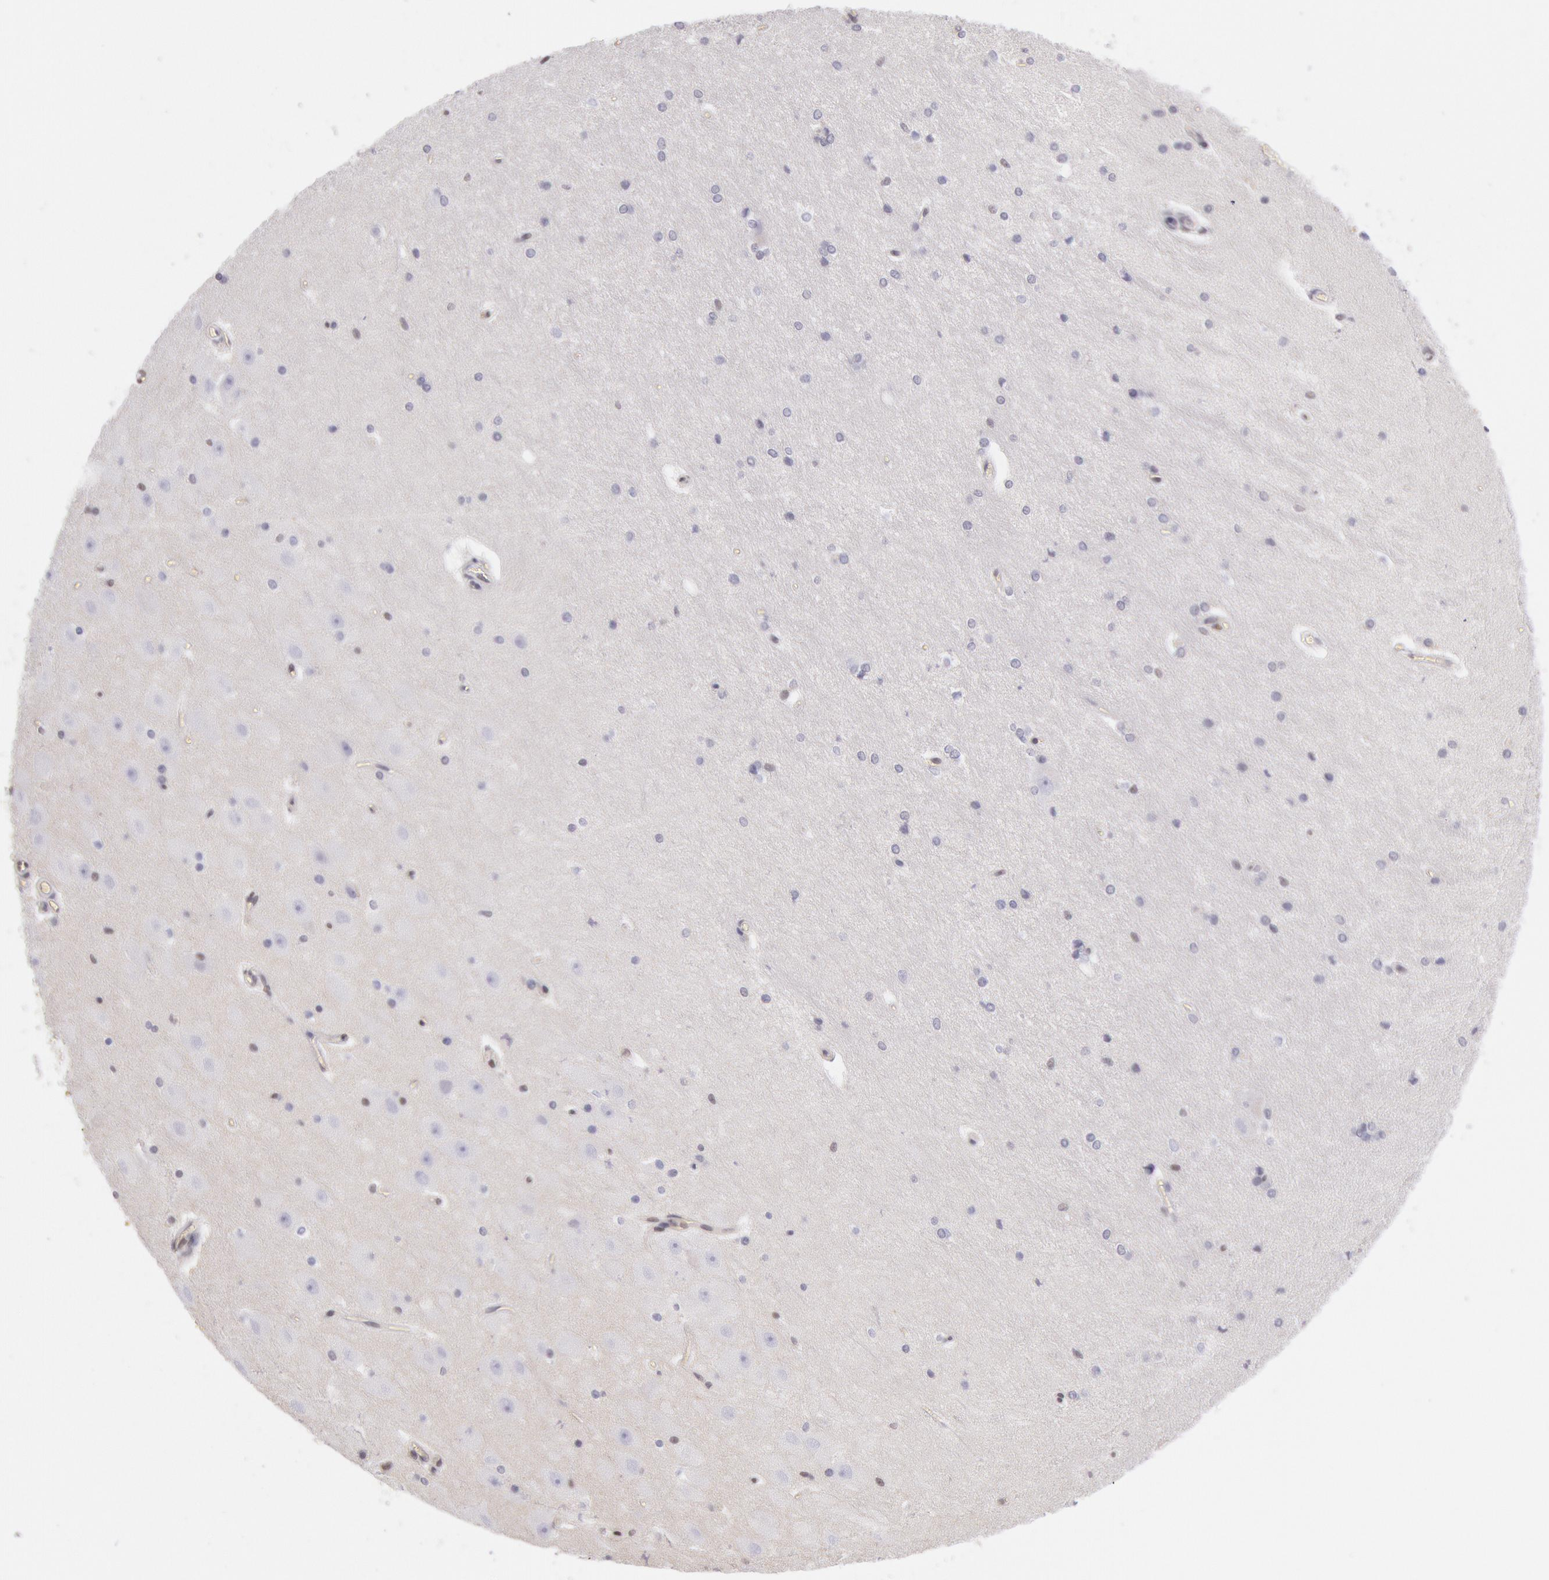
{"staining": {"intensity": "negative", "quantity": "none", "location": "none"}, "tissue": "hippocampus", "cell_type": "Glial cells", "image_type": "normal", "snomed": [{"axis": "morphology", "description": "Normal tissue, NOS"}, {"axis": "topography", "description": "Hippocampus"}], "caption": "Glial cells show no significant expression in unremarkable hippocampus. (Stains: DAB (3,3'-diaminobenzidine) immunohistochemistry with hematoxylin counter stain, Microscopy: brightfield microscopy at high magnification).", "gene": "TASL", "patient": {"sex": "female", "age": 19}}